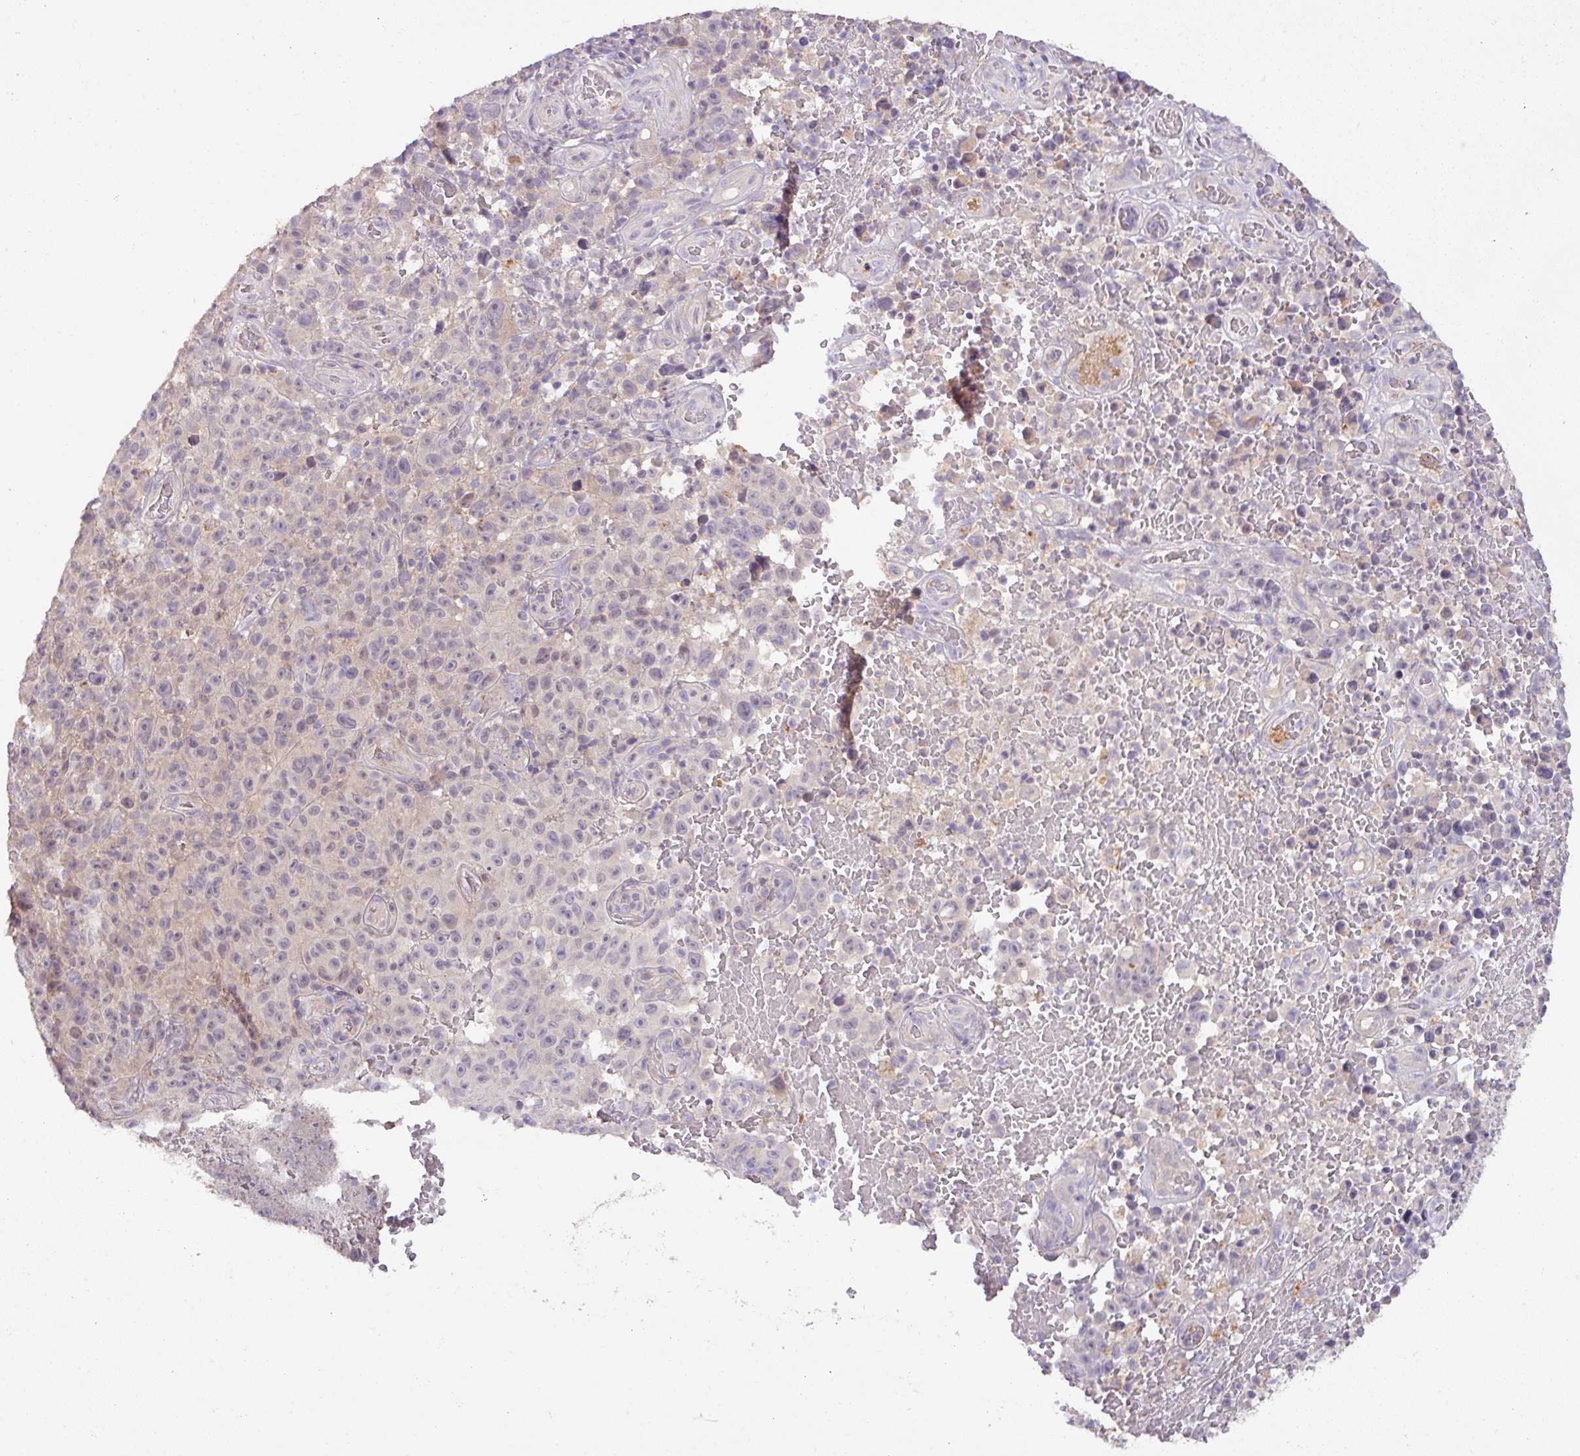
{"staining": {"intensity": "negative", "quantity": "none", "location": "none"}, "tissue": "melanoma", "cell_type": "Tumor cells", "image_type": "cancer", "snomed": [{"axis": "morphology", "description": "Malignant melanoma, NOS"}, {"axis": "topography", "description": "Skin"}], "caption": "Immunohistochemistry histopathology image of neoplastic tissue: human melanoma stained with DAB (3,3'-diaminobenzidine) reveals no significant protein positivity in tumor cells. The staining is performed using DAB brown chromogen with nuclei counter-stained in using hematoxylin.", "gene": "HOXC13", "patient": {"sex": "female", "age": 82}}